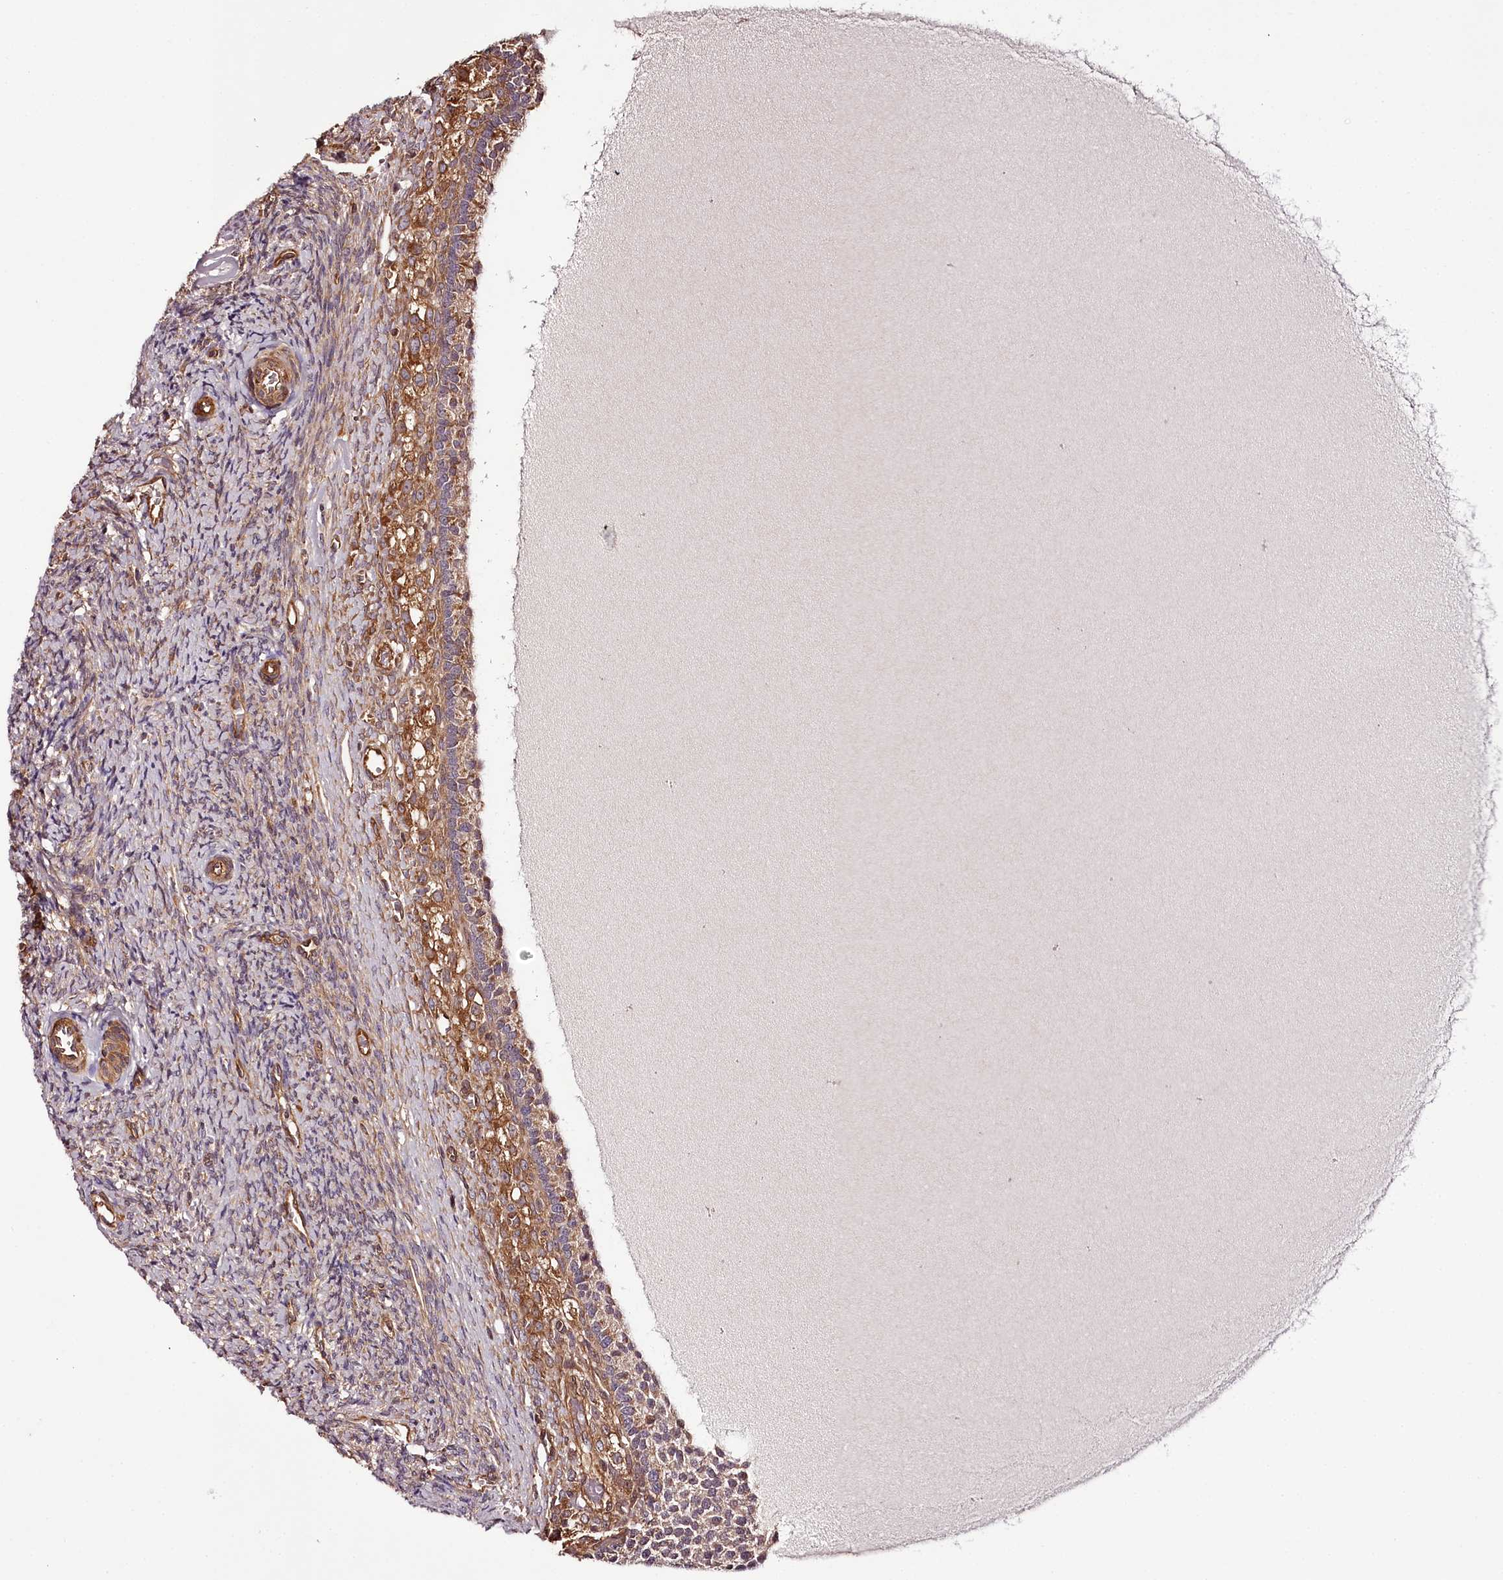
{"staining": {"intensity": "moderate", "quantity": ">75%", "location": "cytoplasmic/membranous"}, "tissue": "ovary", "cell_type": "Follicle cells", "image_type": "normal", "snomed": [{"axis": "morphology", "description": "Normal tissue, NOS"}, {"axis": "topography", "description": "Ovary"}], "caption": "A brown stain highlights moderate cytoplasmic/membranous staining of a protein in follicle cells of unremarkable human ovary. Ihc stains the protein of interest in brown and the nuclei are stained blue.", "gene": "TARS1", "patient": {"sex": "female", "age": 41}}